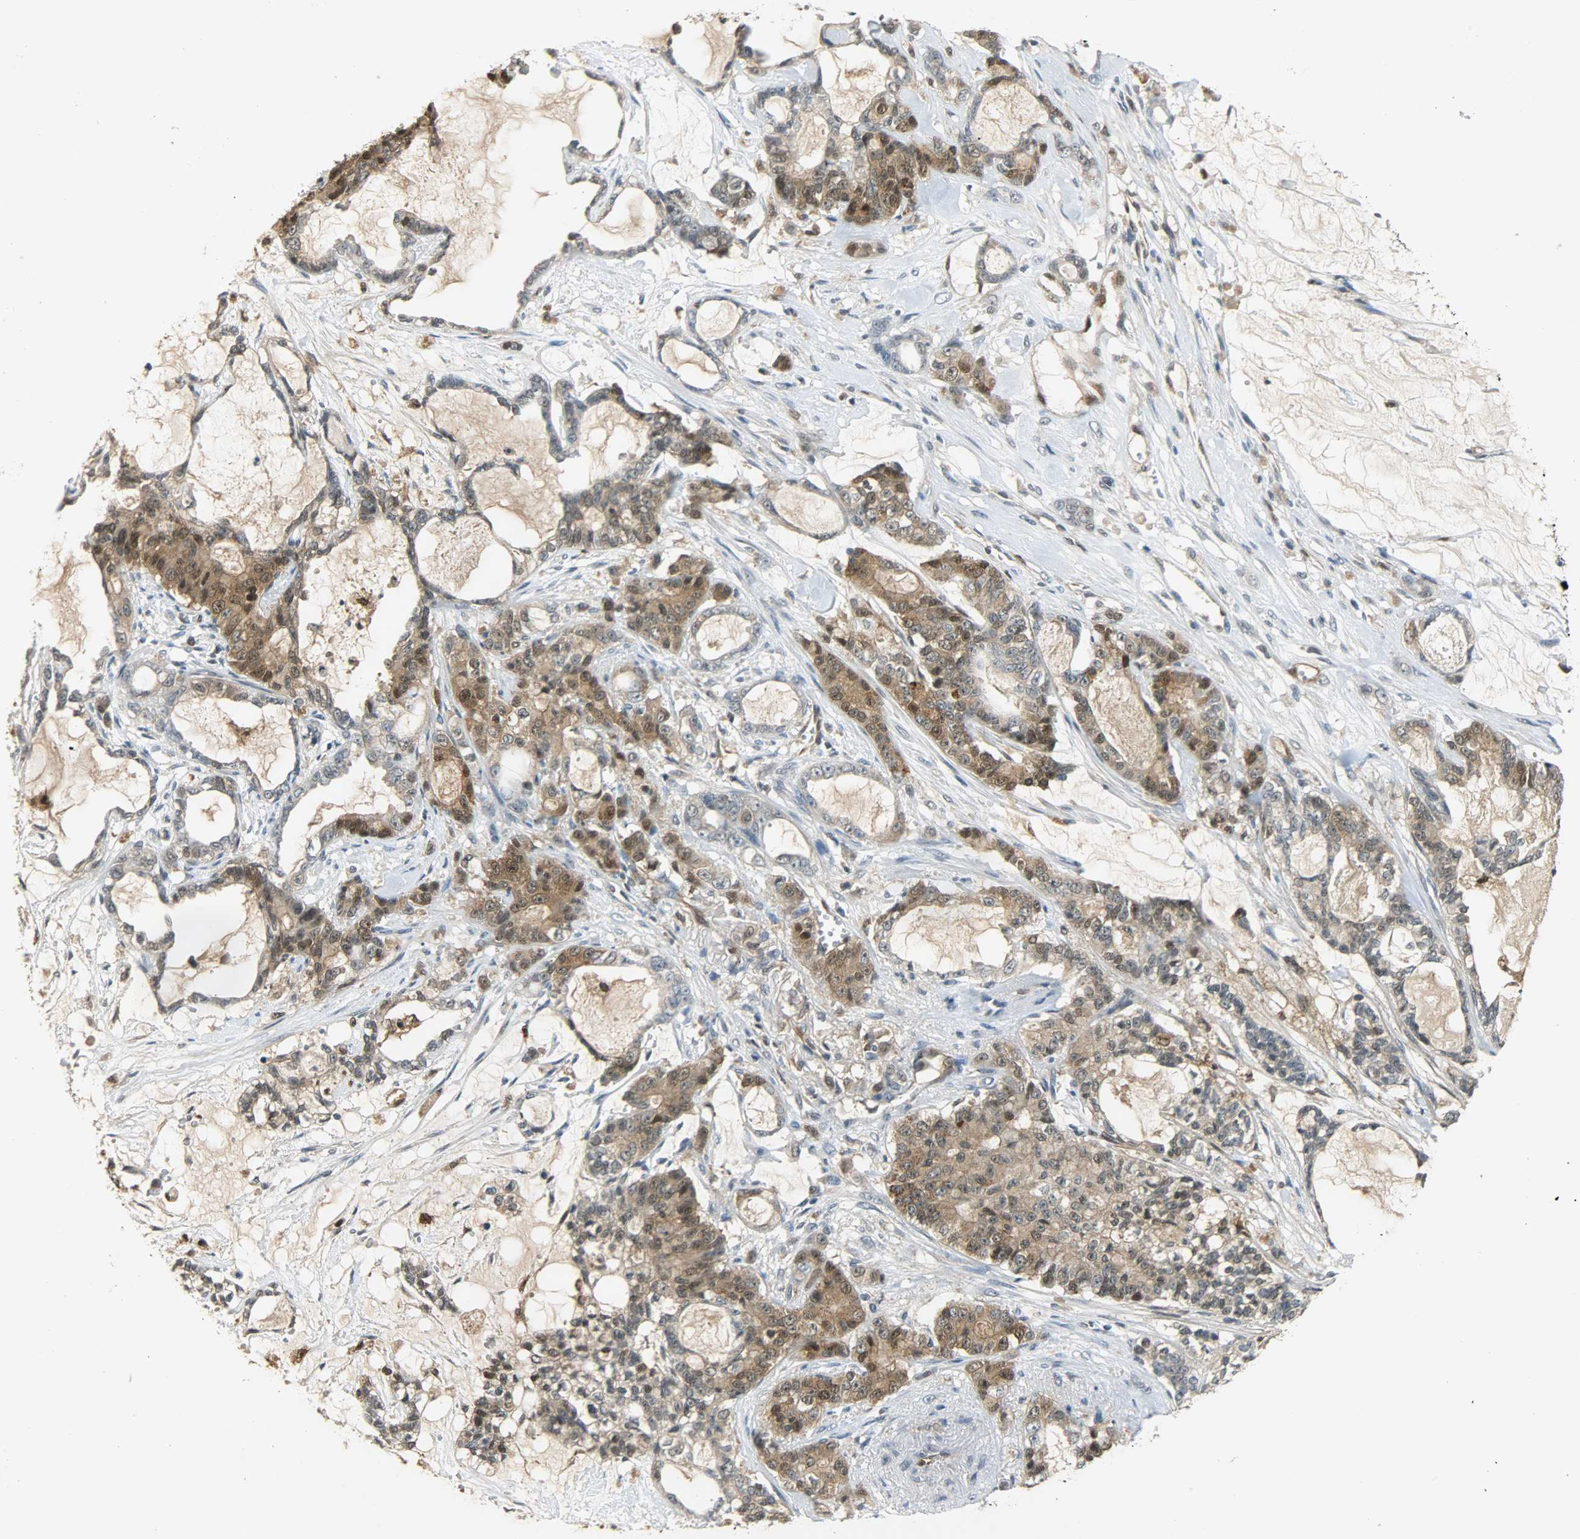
{"staining": {"intensity": "strong", "quantity": ">75%", "location": "cytoplasmic/membranous,nuclear"}, "tissue": "pancreatic cancer", "cell_type": "Tumor cells", "image_type": "cancer", "snomed": [{"axis": "morphology", "description": "Adenocarcinoma, NOS"}, {"axis": "topography", "description": "Pancreas"}], "caption": "A brown stain shows strong cytoplasmic/membranous and nuclear expression of a protein in pancreatic adenocarcinoma tumor cells.", "gene": "EIF4EBP1", "patient": {"sex": "female", "age": 73}}